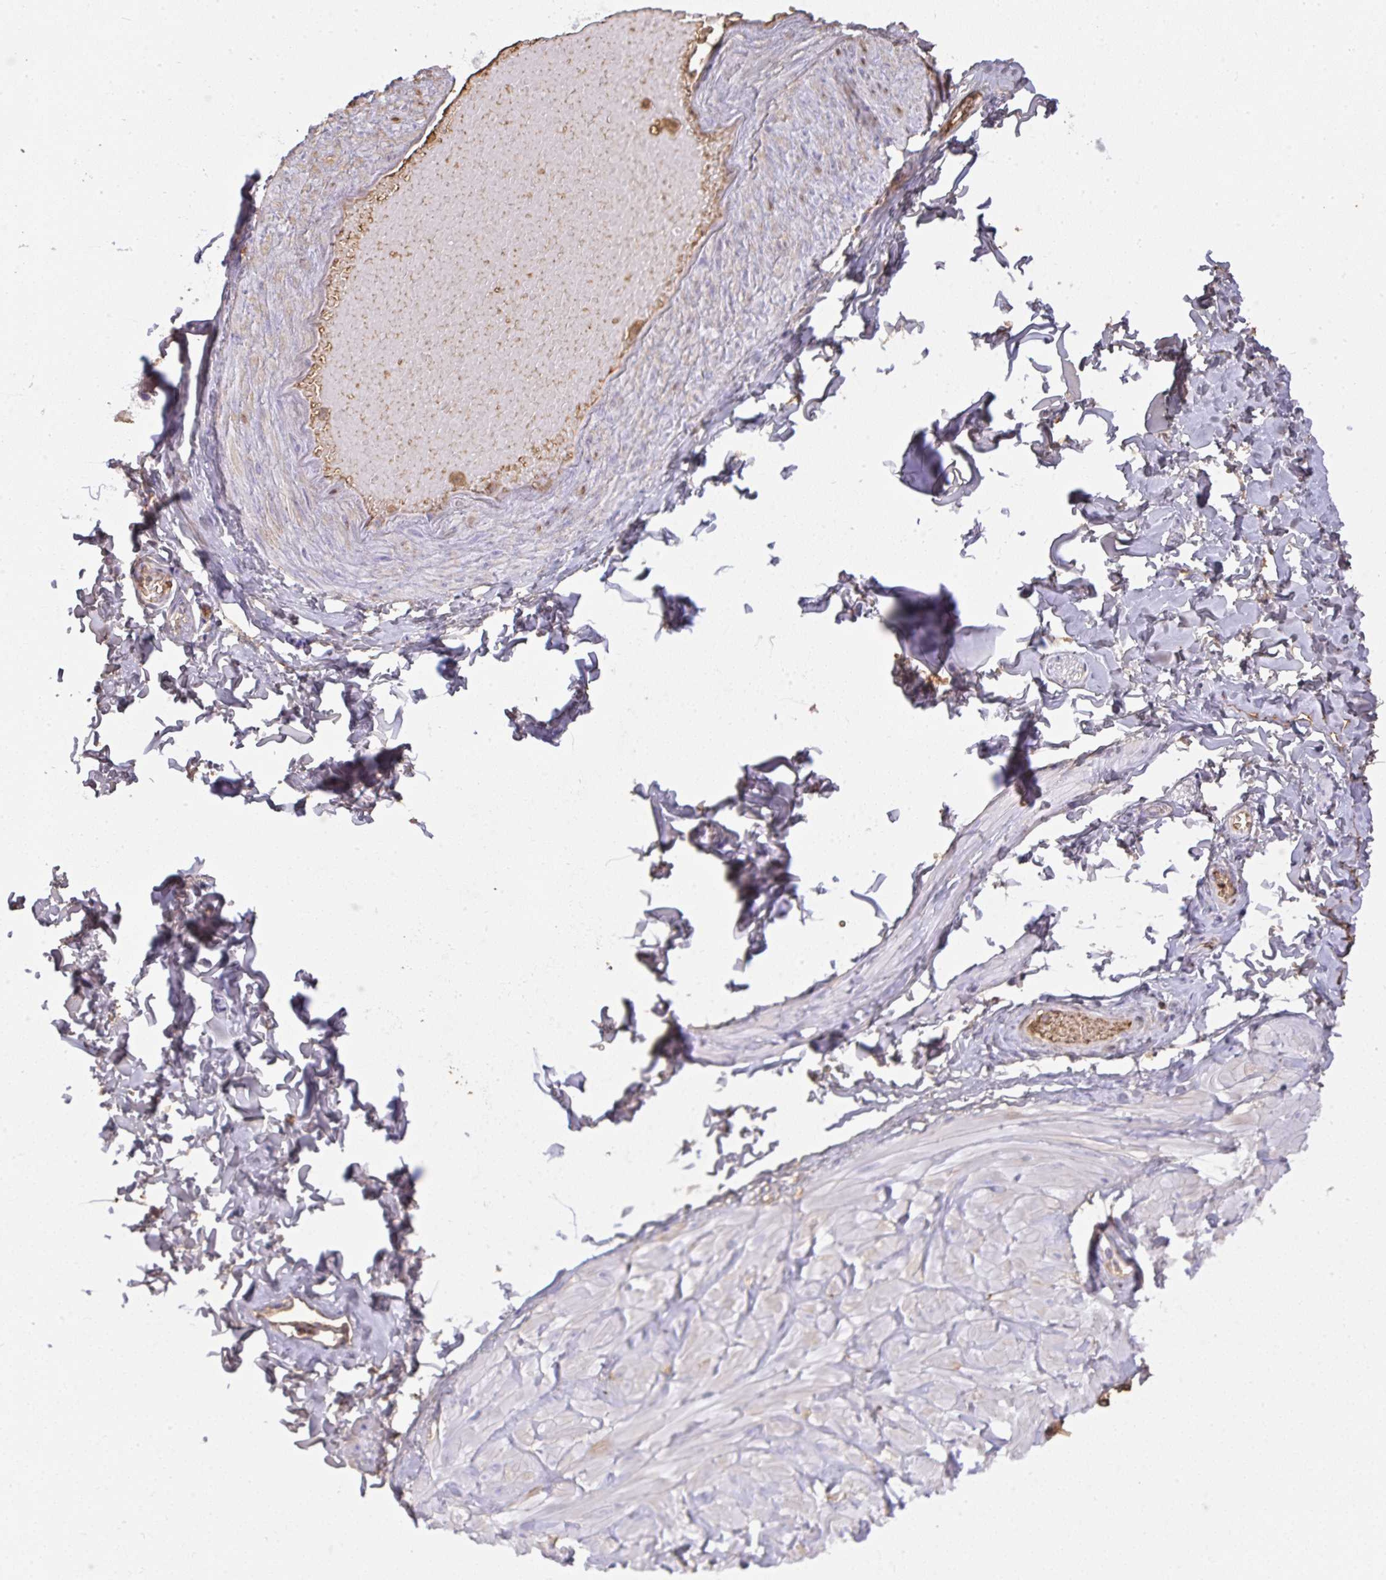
{"staining": {"intensity": "negative", "quantity": "none", "location": "none"}, "tissue": "adipose tissue", "cell_type": "Adipocytes", "image_type": "normal", "snomed": [{"axis": "morphology", "description": "Normal tissue, NOS"}, {"axis": "topography", "description": "Soft tissue"}, {"axis": "topography", "description": "Adipose tissue"}, {"axis": "topography", "description": "Vascular tissue"}, {"axis": "topography", "description": "Peripheral nerve tissue"}], "caption": "Immunohistochemistry of benign human adipose tissue displays no expression in adipocytes. The staining was performed using DAB (3,3'-diaminobenzidine) to visualize the protein expression in brown, while the nuclei were stained in blue with hematoxylin (Magnification: 20x).", "gene": "SMYD5", "patient": {"sex": "male", "age": 29}}